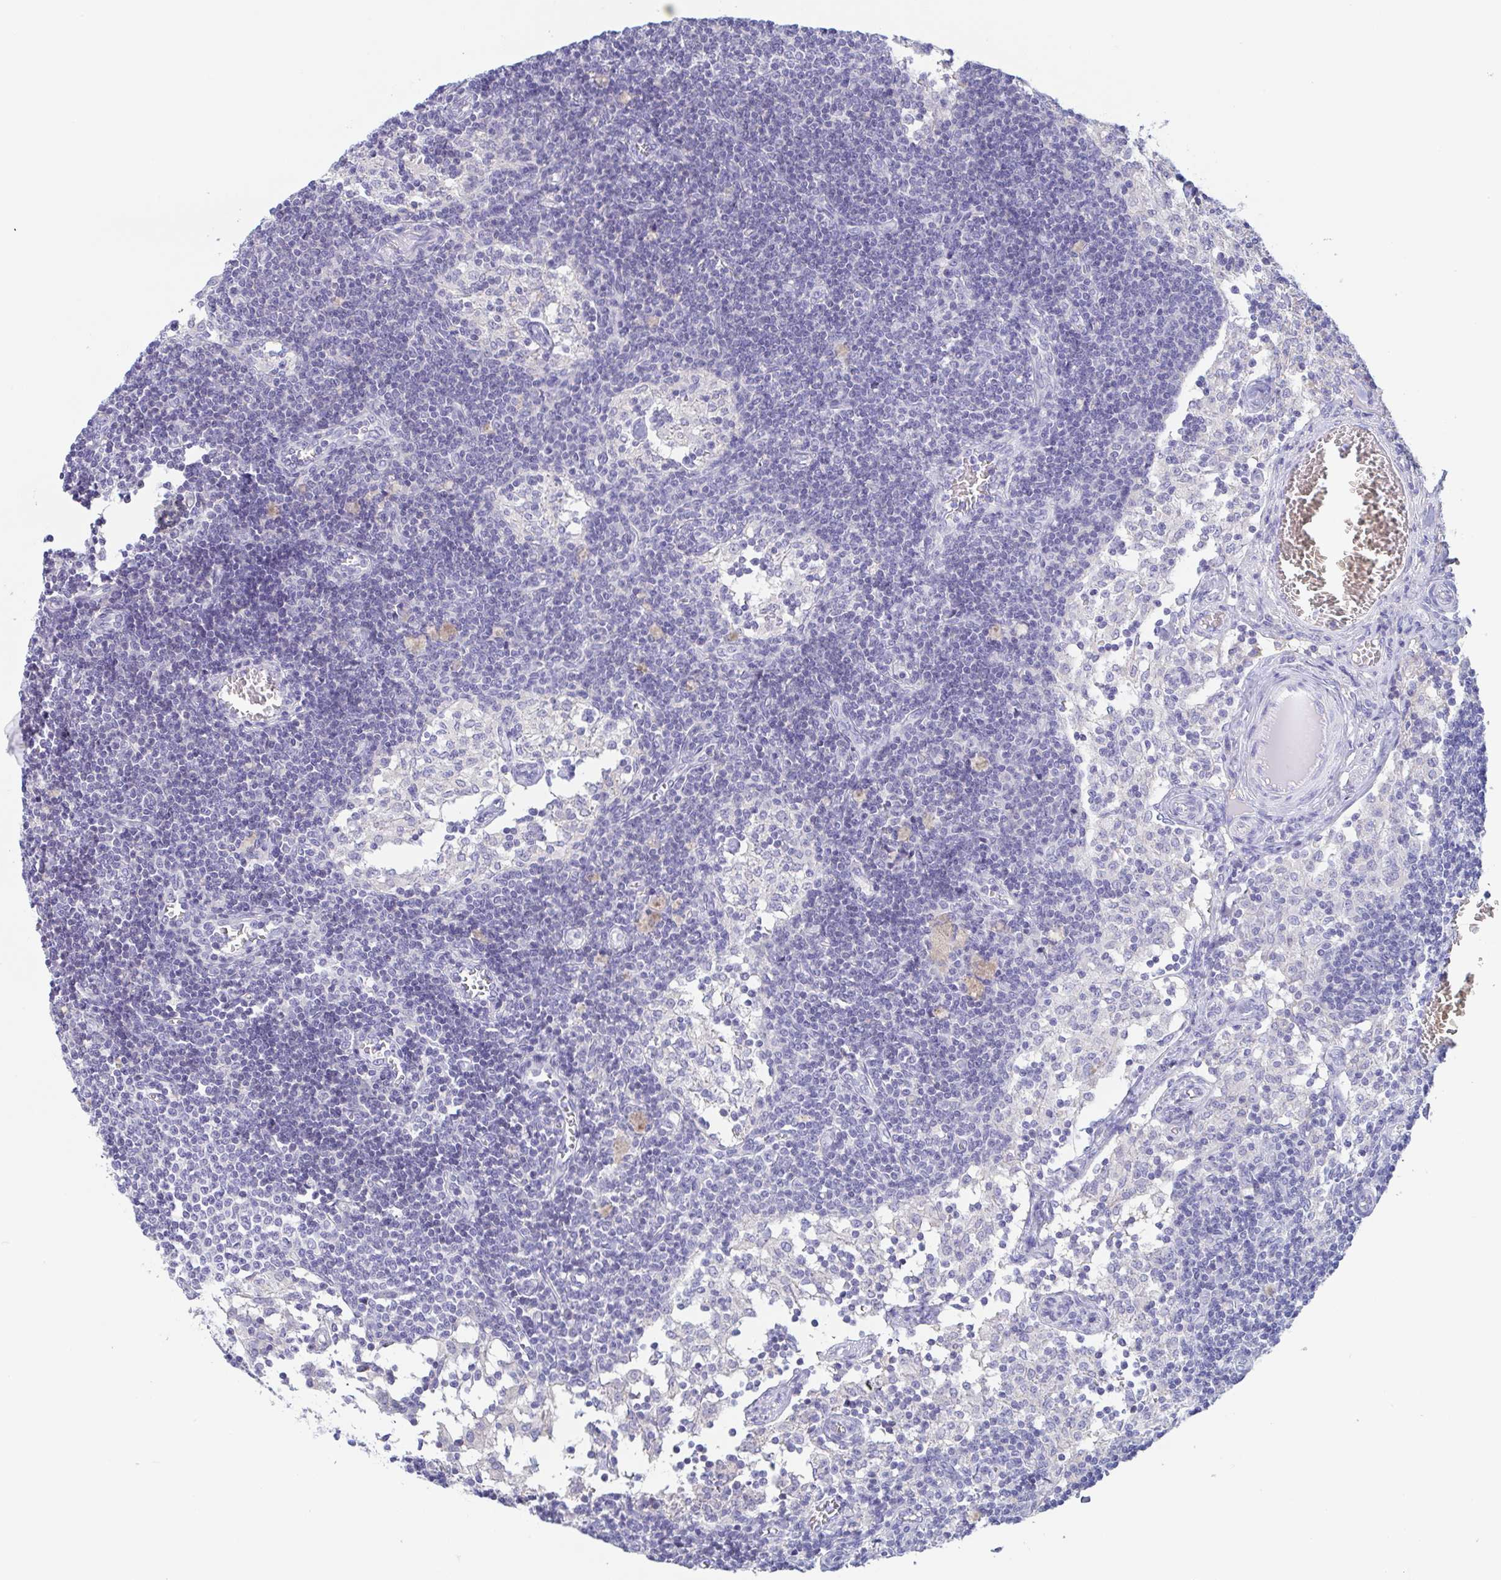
{"staining": {"intensity": "negative", "quantity": "none", "location": "none"}, "tissue": "lymph node", "cell_type": "Germinal center cells", "image_type": "normal", "snomed": [{"axis": "morphology", "description": "Normal tissue, NOS"}, {"axis": "topography", "description": "Lymph node"}], "caption": "This is a micrograph of immunohistochemistry staining of normal lymph node, which shows no staining in germinal center cells. (Brightfield microscopy of DAB immunohistochemistry (IHC) at high magnification).", "gene": "TREH", "patient": {"sex": "female", "age": 31}}